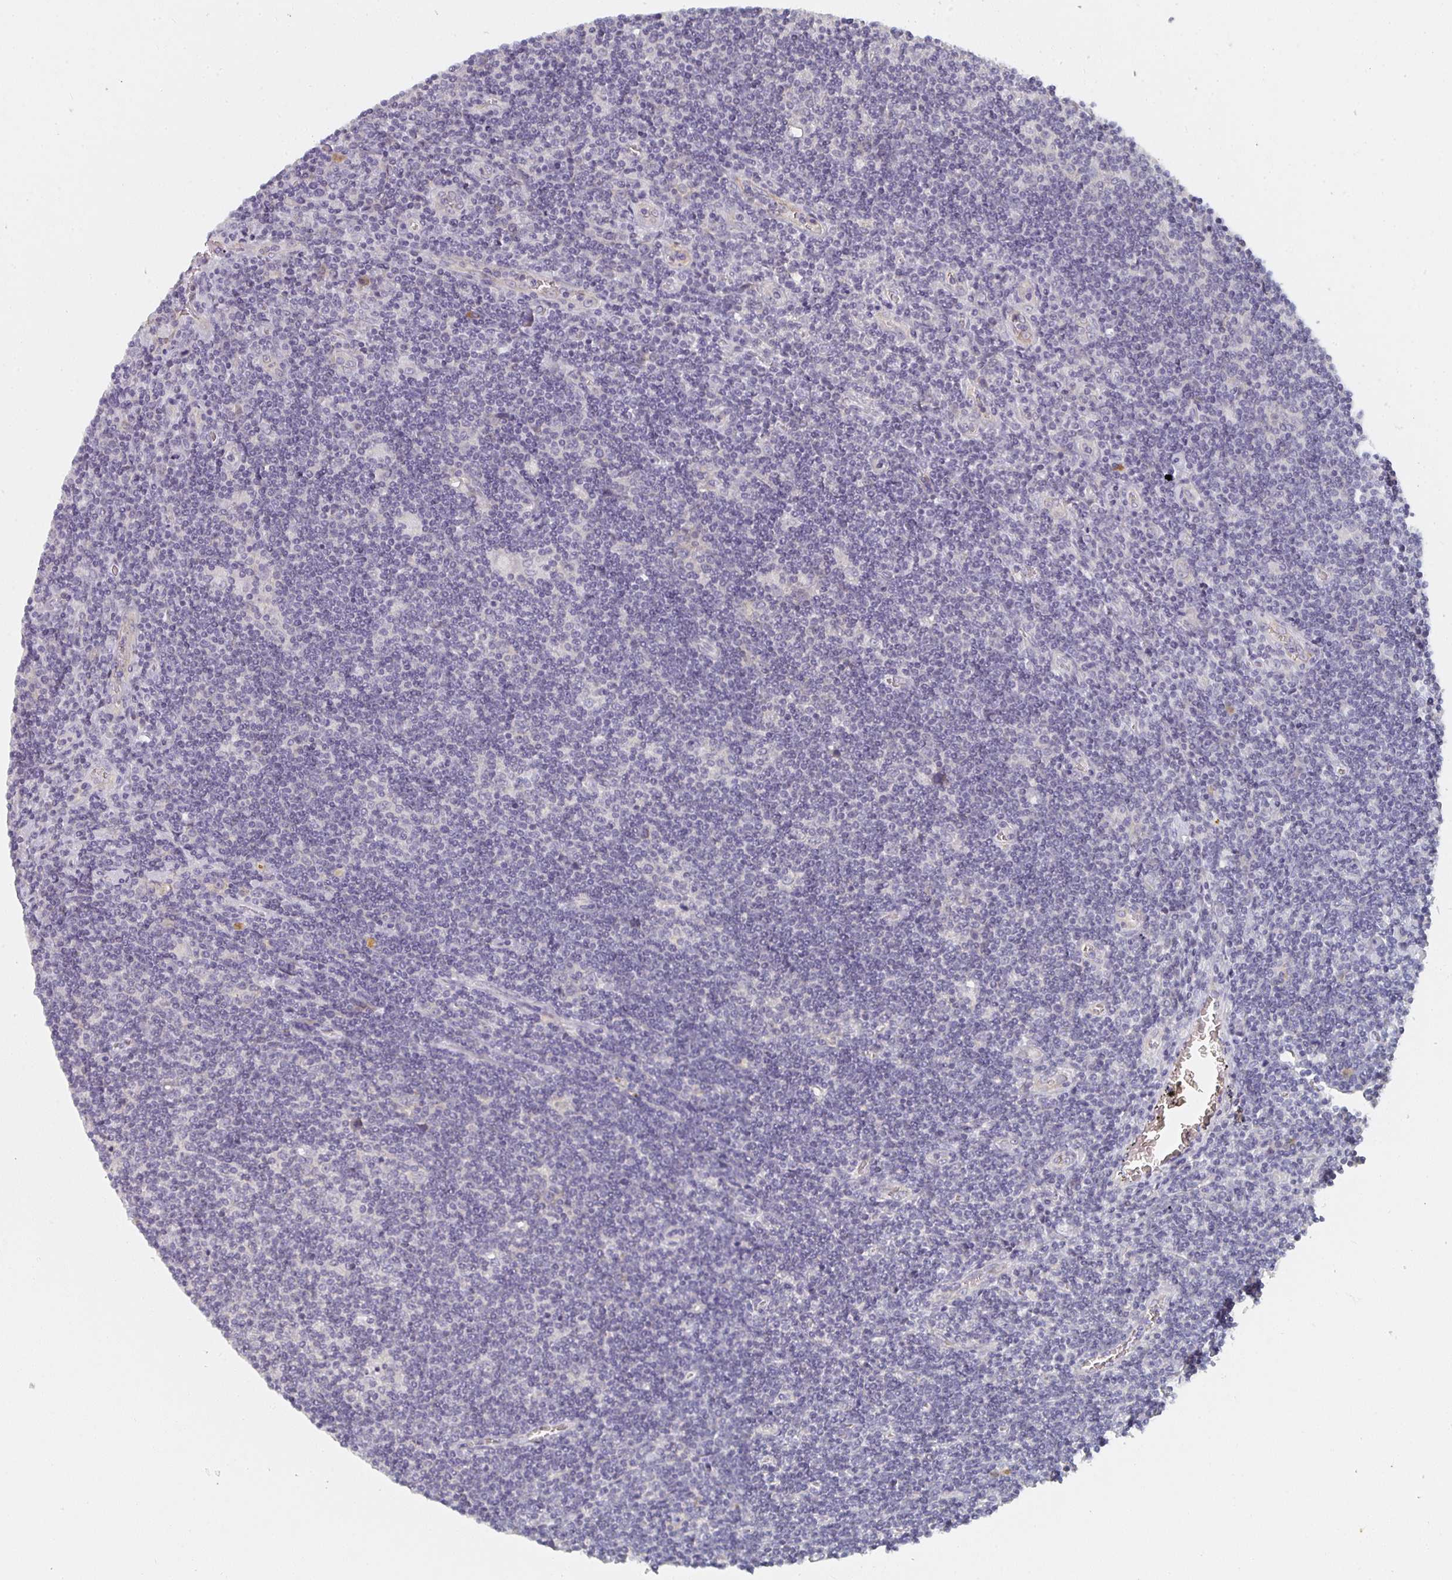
{"staining": {"intensity": "negative", "quantity": "none", "location": "none"}, "tissue": "lymphoma", "cell_type": "Tumor cells", "image_type": "cancer", "snomed": [{"axis": "morphology", "description": "Hodgkin's disease, NOS"}, {"axis": "topography", "description": "Lymph node"}], "caption": "Immunohistochemistry of lymphoma displays no positivity in tumor cells.", "gene": "CTHRC1", "patient": {"sex": "male", "age": 40}}